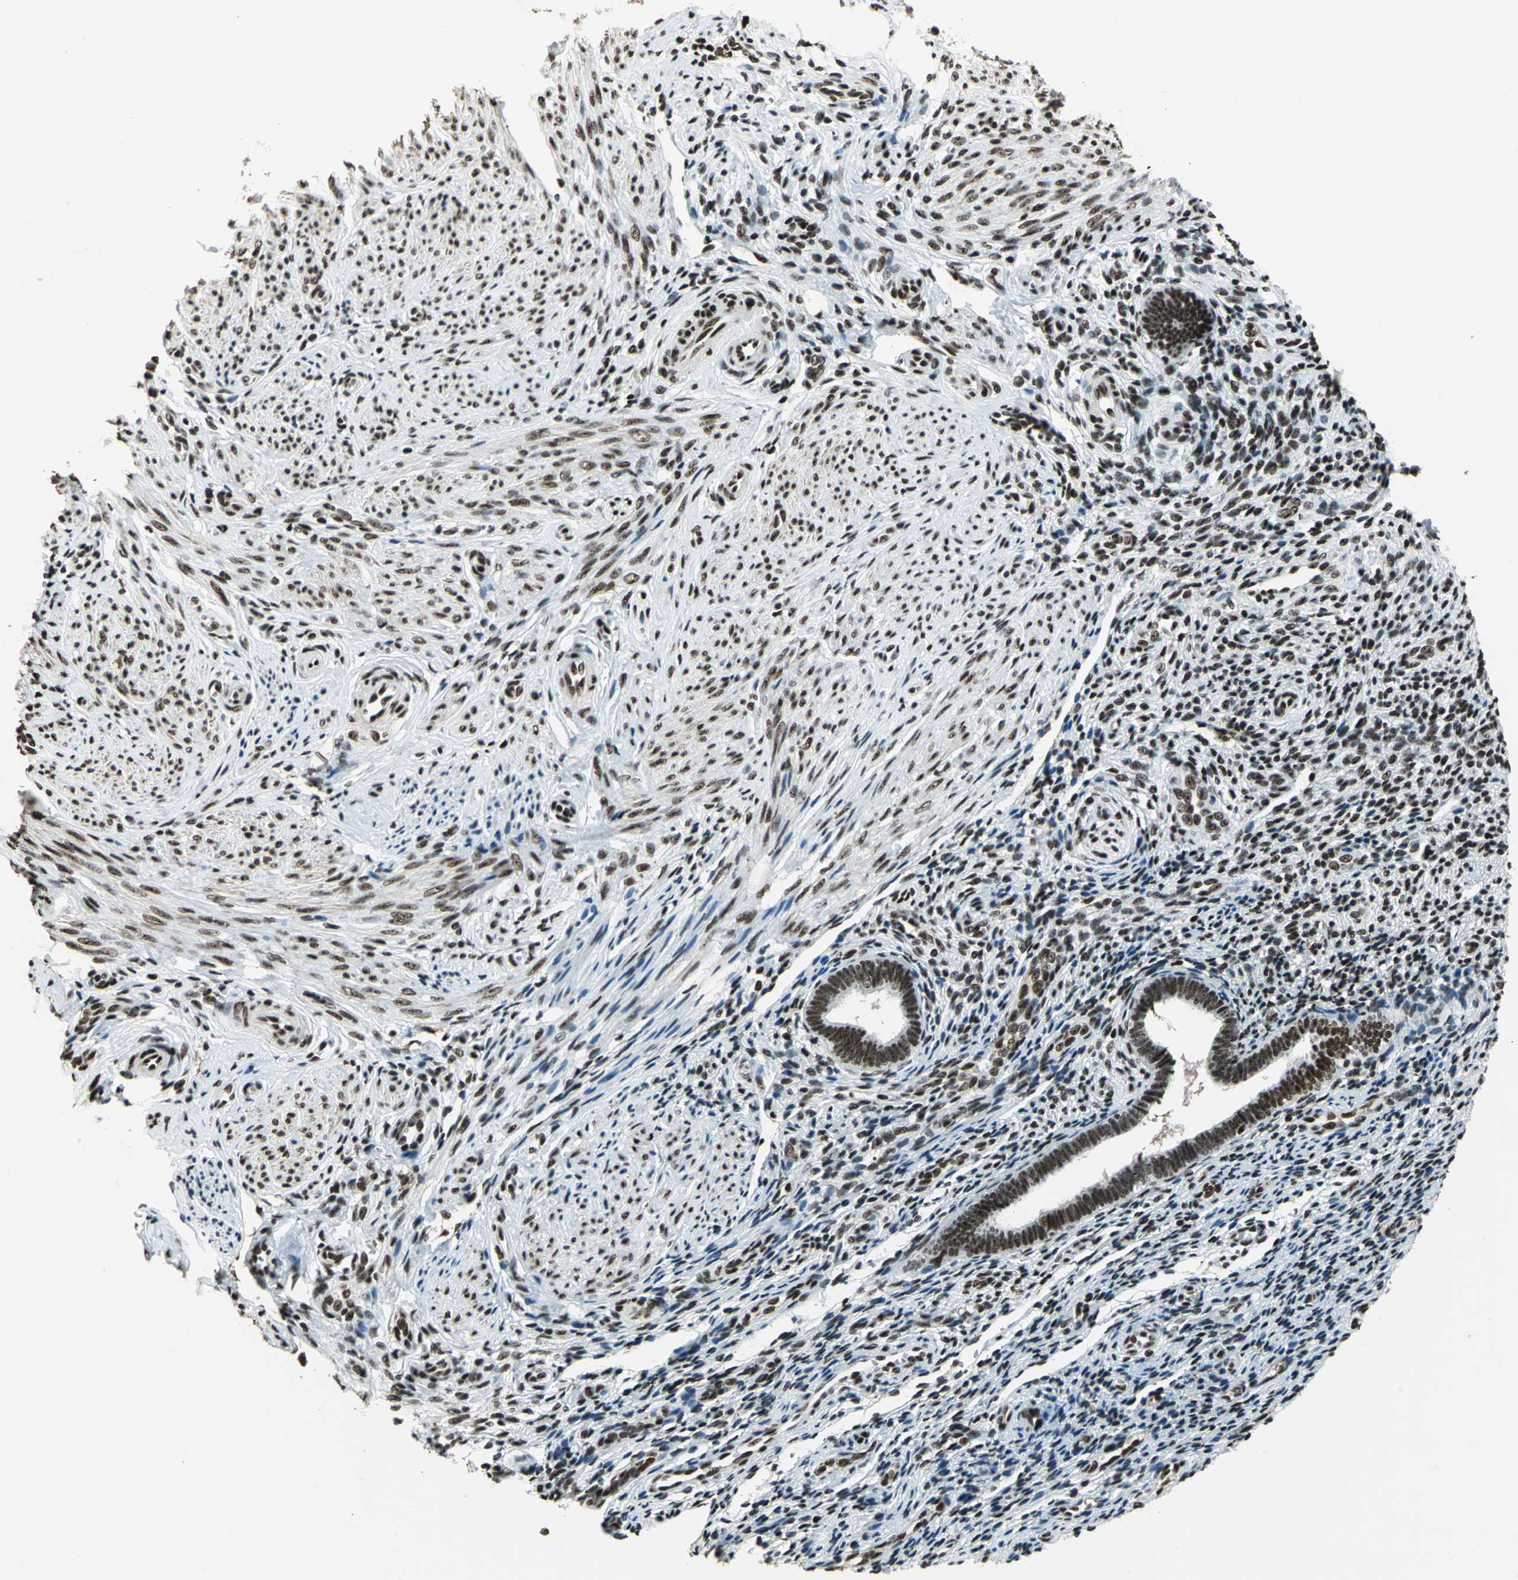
{"staining": {"intensity": "strong", "quantity": ">75%", "location": "nuclear"}, "tissue": "endometrium", "cell_type": "Cells in endometrial stroma", "image_type": "normal", "snomed": [{"axis": "morphology", "description": "Normal tissue, NOS"}, {"axis": "topography", "description": "Endometrium"}], "caption": "This is an image of IHC staining of normal endometrium, which shows strong staining in the nuclear of cells in endometrial stroma.", "gene": "UBTF", "patient": {"sex": "female", "age": 27}}